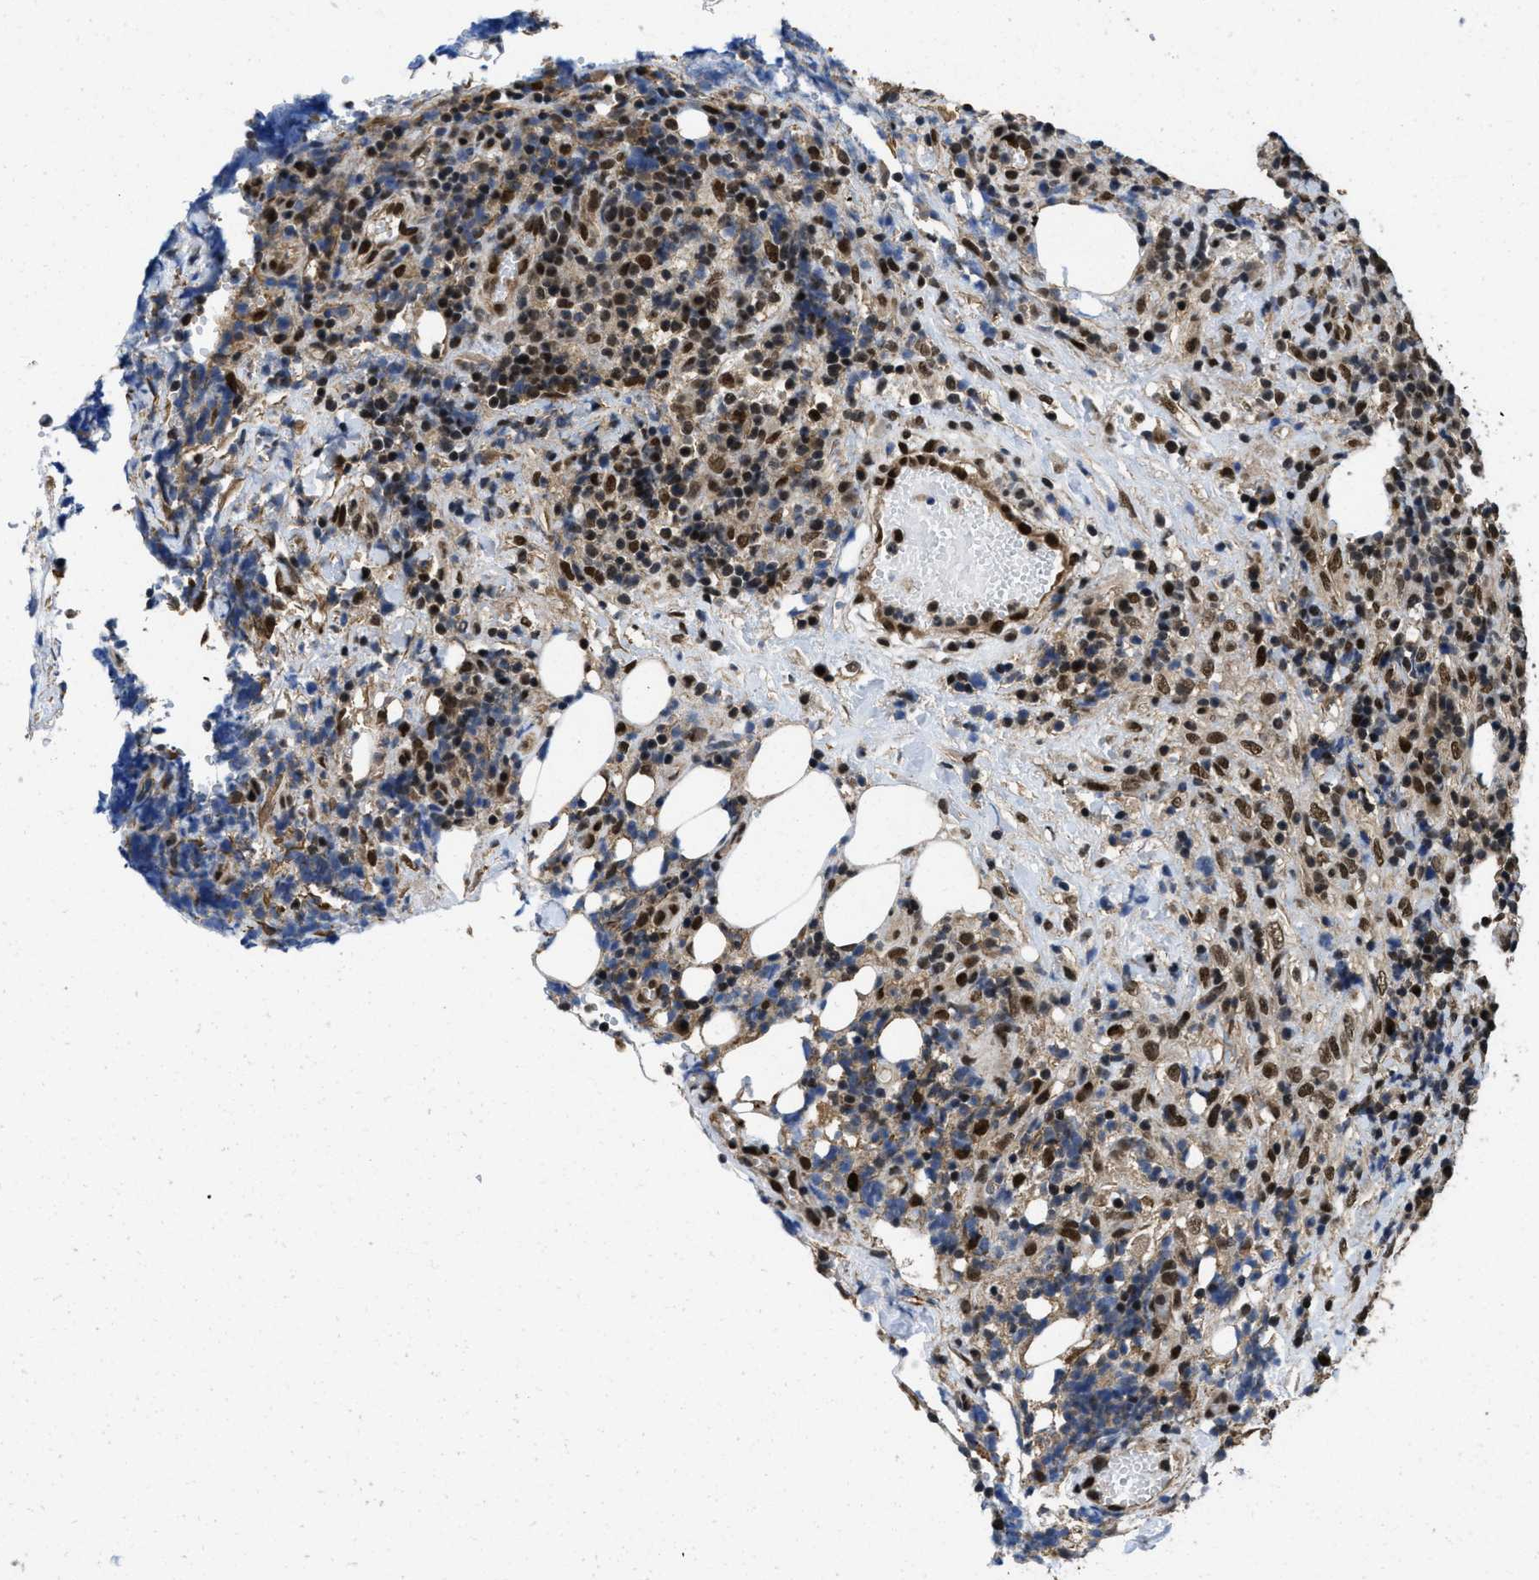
{"staining": {"intensity": "strong", "quantity": ">75%", "location": "nuclear"}, "tissue": "lymphoma", "cell_type": "Tumor cells", "image_type": "cancer", "snomed": [{"axis": "morphology", "description": "Malignant lymphoma, non-Hodgkin's type, High grade"}, {"axis": "topography", "description": "Lymph node"}], "caption": "Protein staining of high-grade malignant lymphoma, non-Hodgkin's type tissue shows strong nuclear positivity in approximately >75% of tumor cells. (Stains: DAB in brown, nuclei in blue, Microscopy: brightfield microscopy at high magnification).", "gene": "CUL4B", "patient": {"sex": "female", "age": 76}}